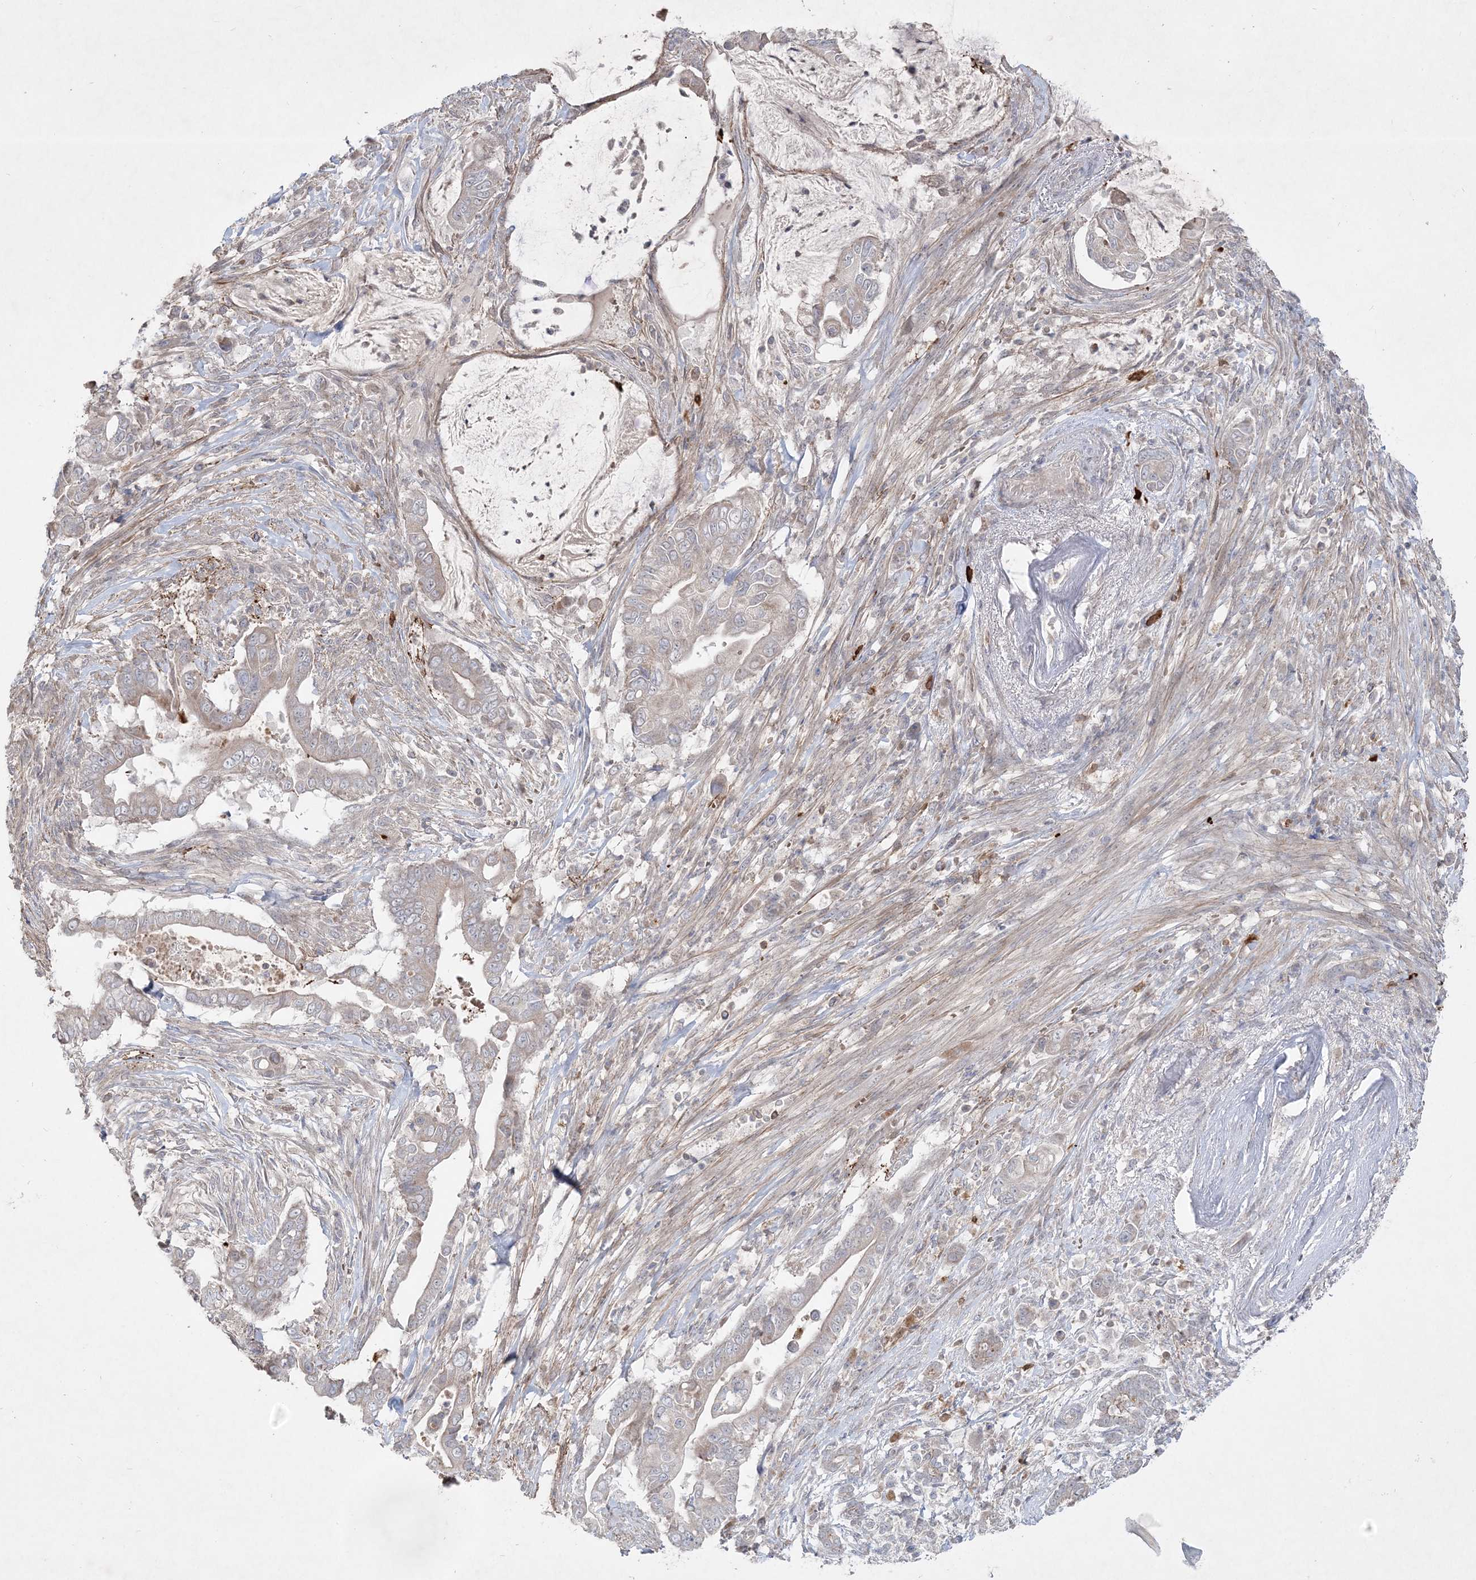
{"staining": {"intensity": "weak", "quantity": "25%-75%", "location": "cytoplasmic/membranous"}, "tissue": "pancreatic cancer", "cell_type": "Tumor cells", "image_type": "cancer", "snomed": [{"axis": "morphology", "description": "Adenocarcinoma, NOS"}, {"axis": "topography", "description": "Pancreas"}], "caption": "There is low levels of weak cytoplasmic/membranous staining in tumor cells of pancreatic adenocarcinoma, as demonstrated by immunohistochemical staining (brown color).", "gene": "CLNK", "patient": {"sex": "male", "age": 68}}